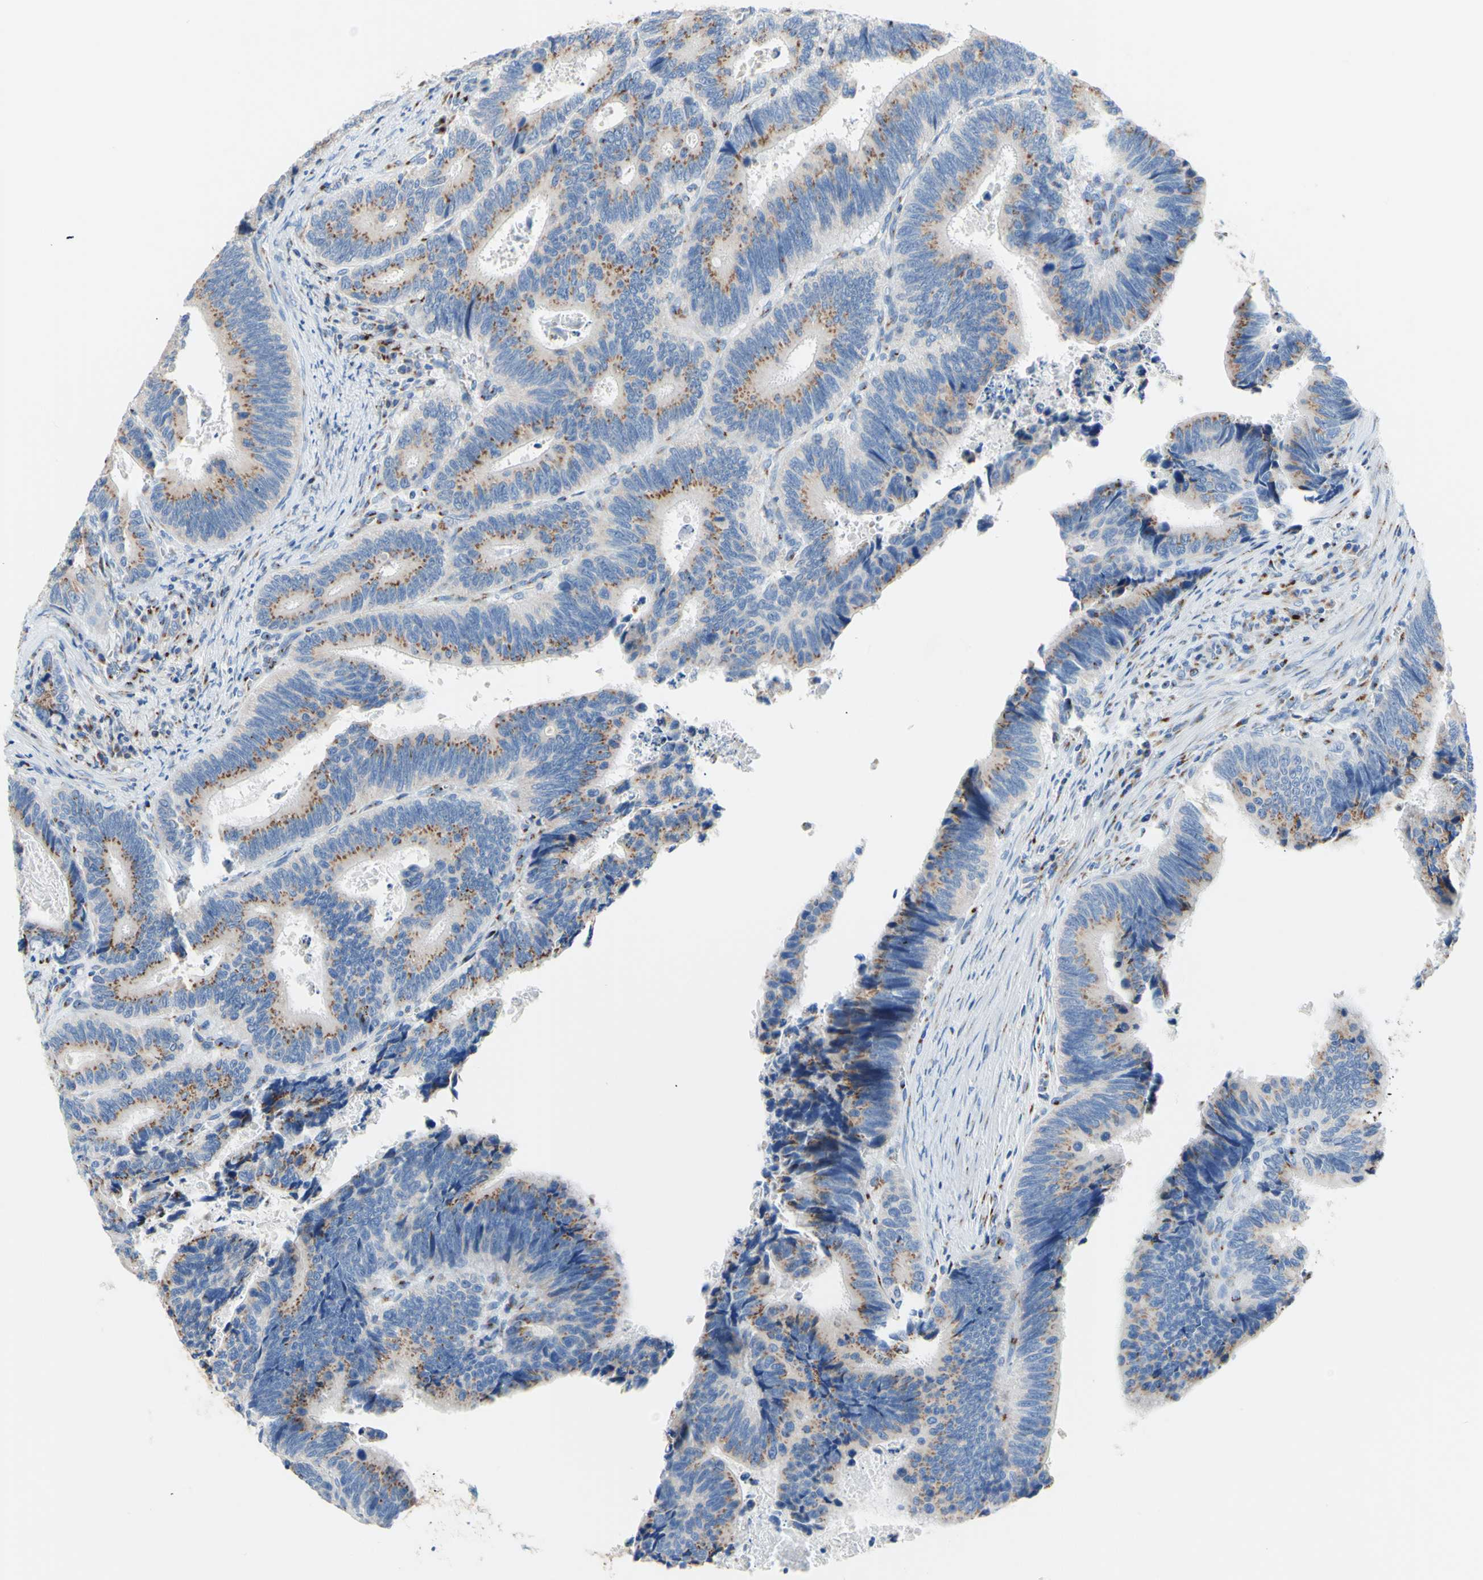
{"staining": {"intensity": "moderate", "quantity": "25%-75%", "location": "cytoplasmic/membranous"}, "tissue": "colorectal cancer", "cell_type": "Tumor cells", "image_type": "cancer", "snomed": [{"axis": "morphology", "description": "Inflammation, NOS"}, {"axis": "morphology", "description": "Adenocarcinoma, NOS"}, {"axis": "topography", "description": "Colon"}], "caption": "Immunohistochemical staining of human adenocarcinoma (colorectal) displays medium levels of moderate cytoplasmic/membranous protein expression in approximately 25%-75% of tumor cells. Ihc stains the protein in brown and the nuclei are stained blue.", "gene": "GALNT2", "patient": {"sex": "male", "age": 72}}